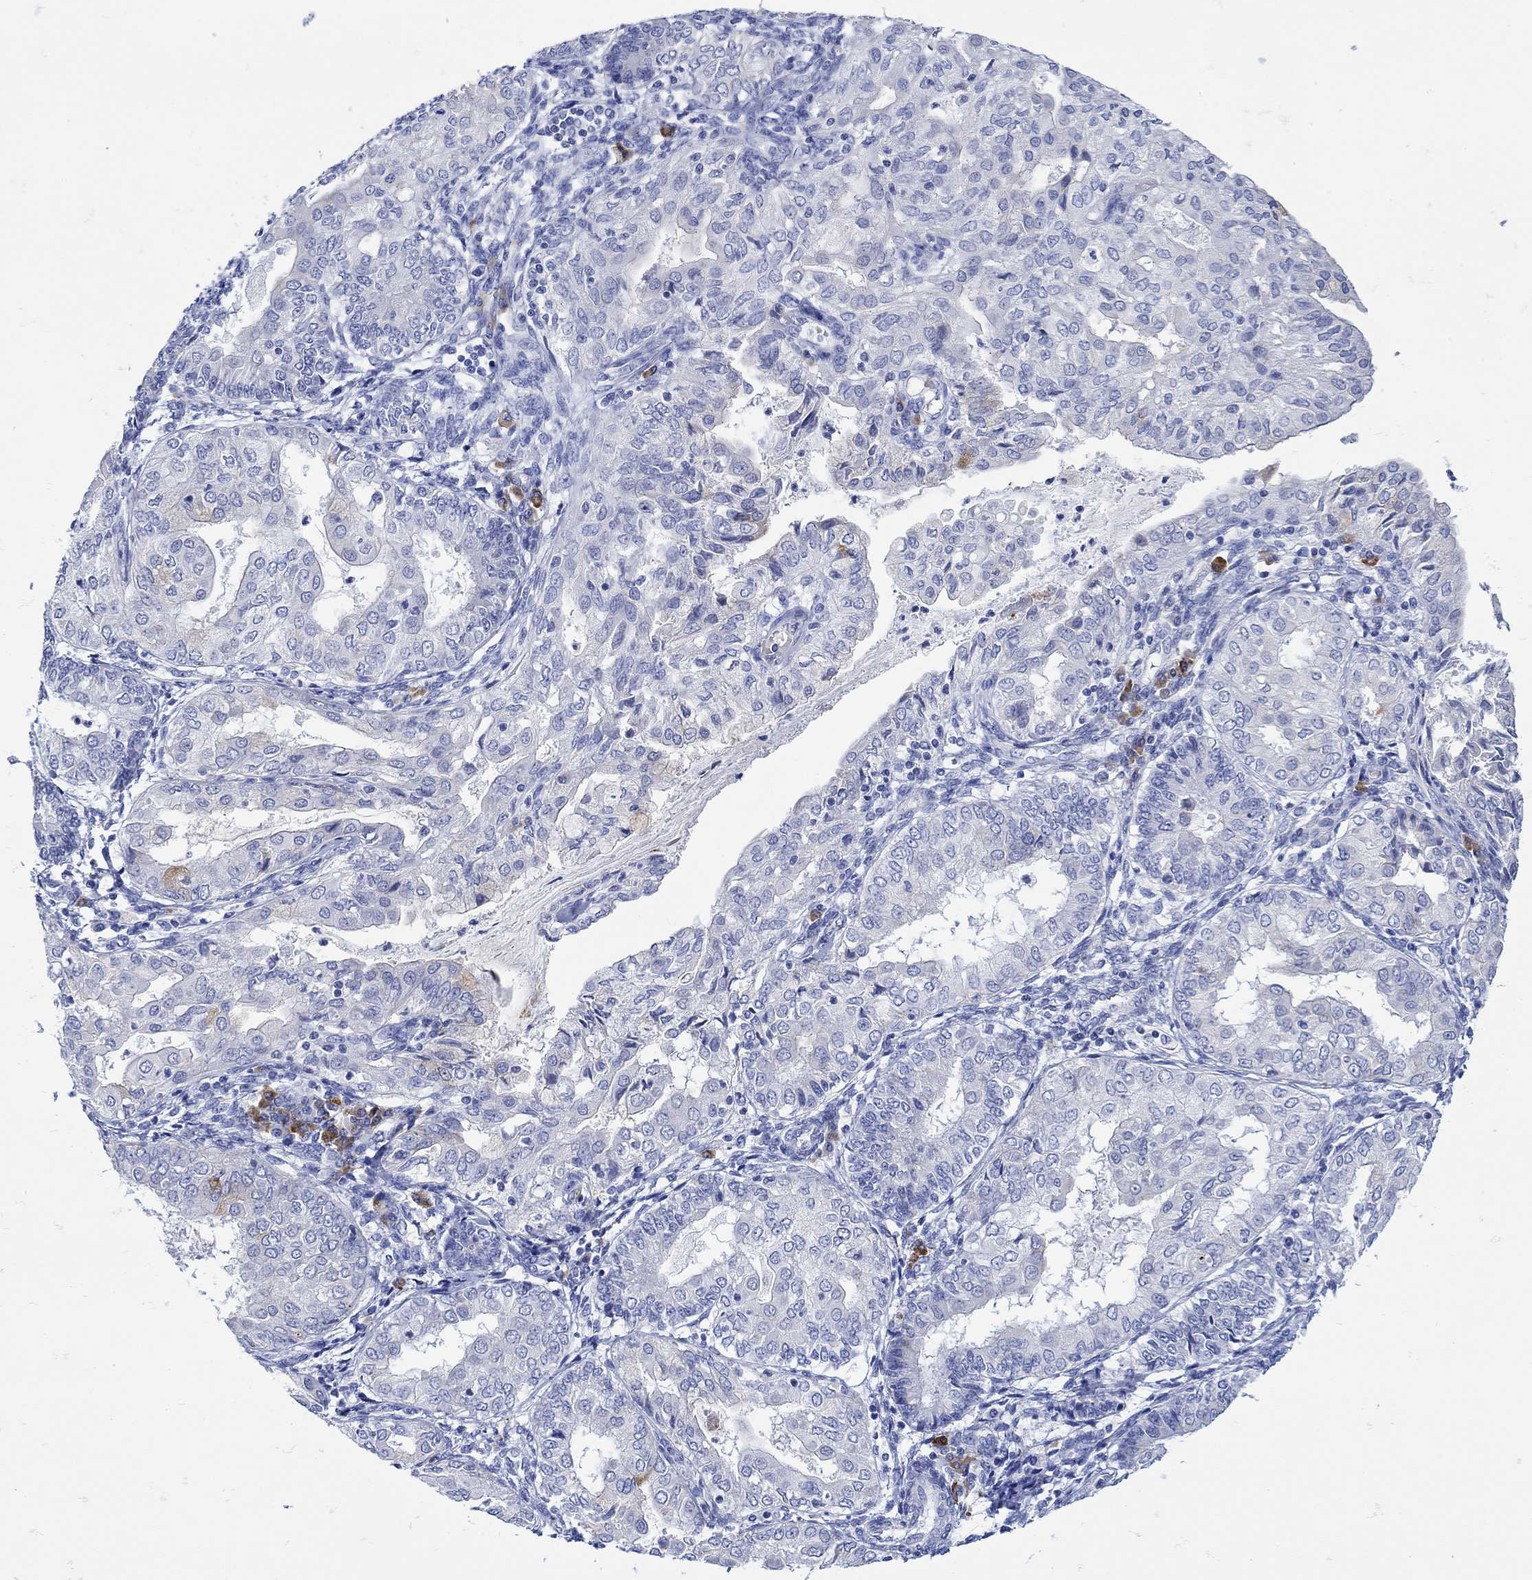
{"staining": {"intensity": "moderate", "quantity": "<25%", "location": "cytoplasmic/membranous"}, "tissue": "endometrial cancer", "cell_type": "Tumor cells", "image_type": "cancer", "snomed": [{"axis": "morphology", "description": "Adenocarcinoma, NOS"}, {"axis": "topography", "description": "Endometrium"}], "caption": "Immunohistochemical staining of endometrial cancer reveals low levels of moderate cytoplasmic/membranous protein staining in approximately <25% of tumor cells.", "gene": "ANKMY1", "patient": {"sex": "female", "age": 68}}